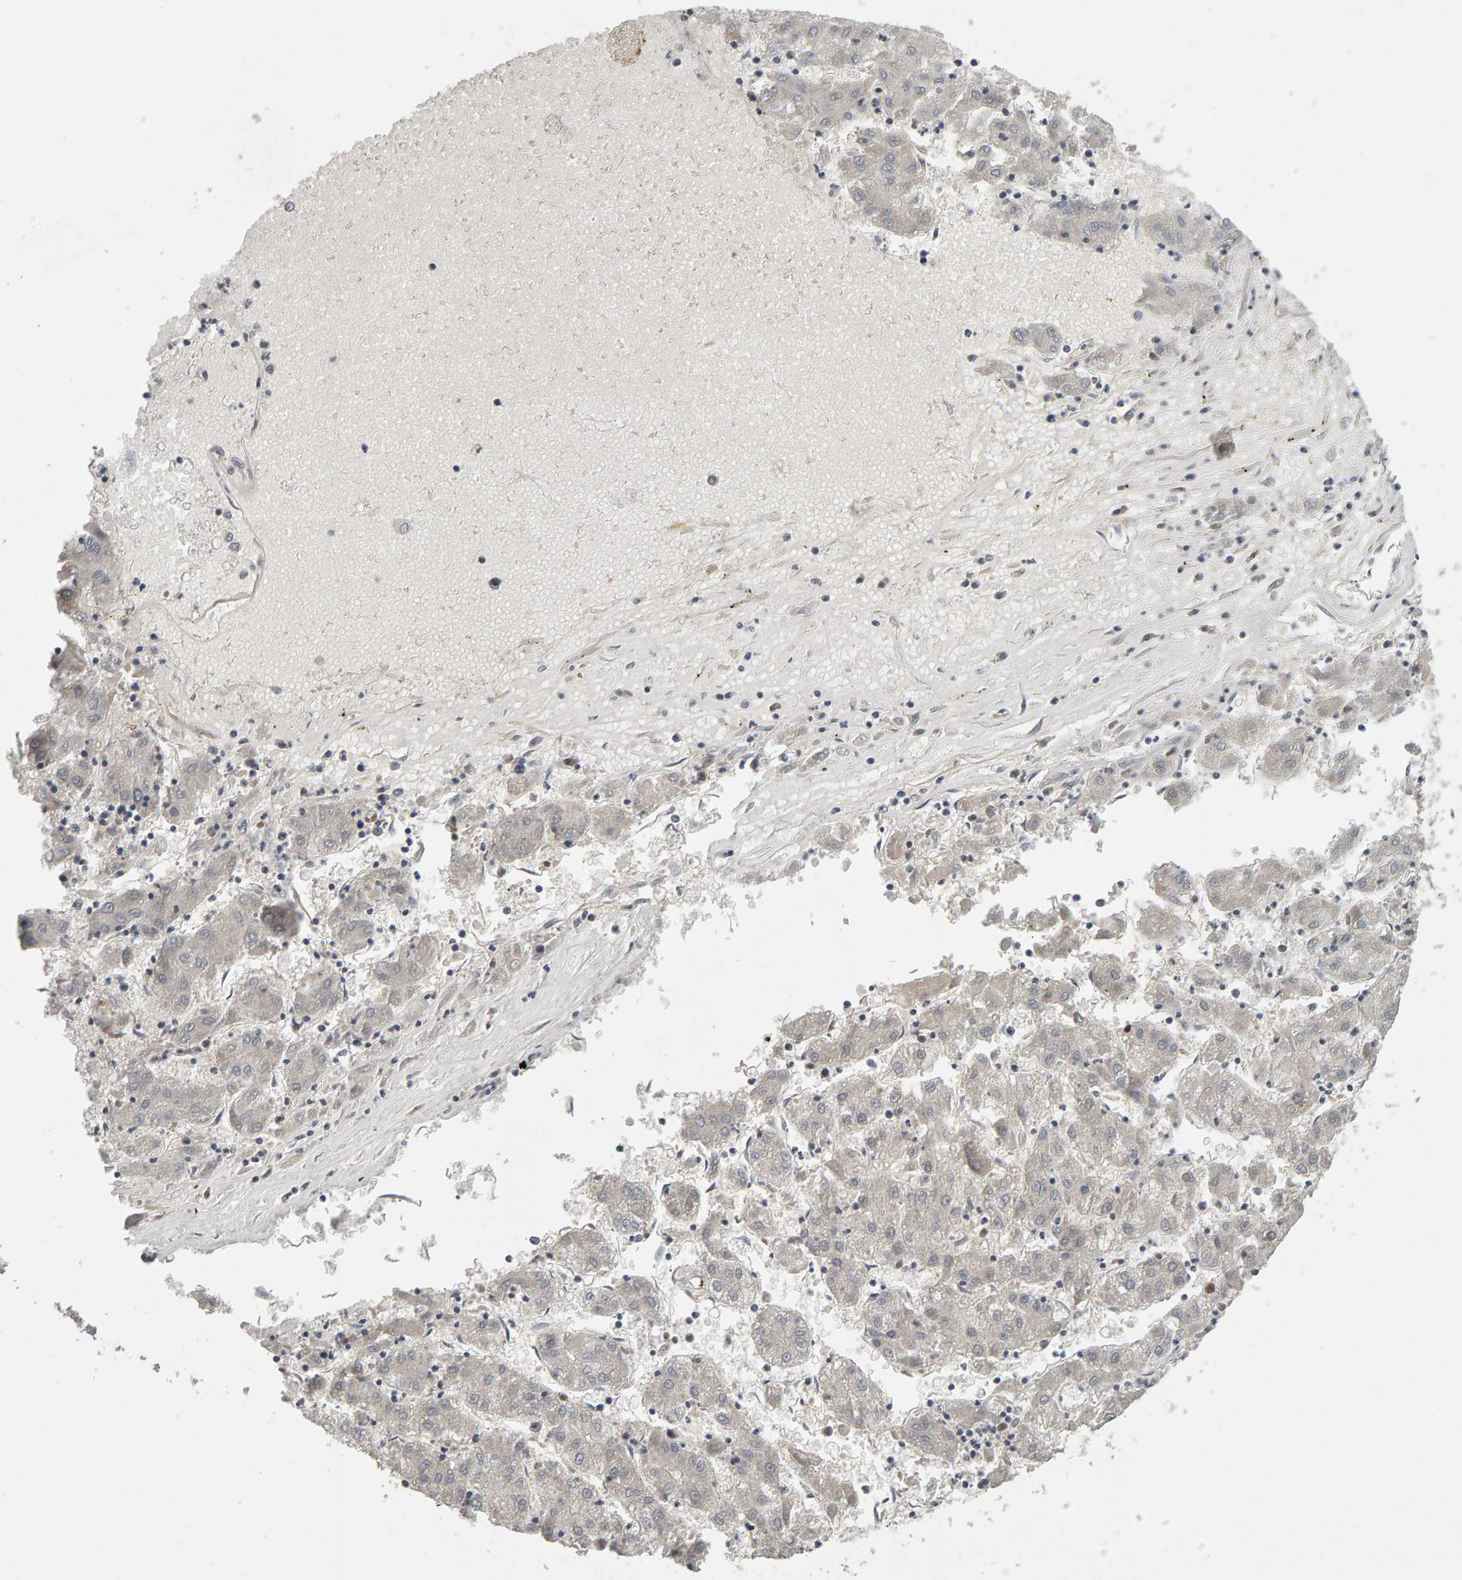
{"staining": {"intensity": "negative", "quantity": "none", "location": "none"}, "tissue": "liver cancer", "cell_type": "Tumor cells", "image_type": "cancer", "snomed": [{"axis": "morphology", "description": "Carcinoma, Hepatocellular, NOS"}, {"axis": "topography", "description": "Liver"}], "caption": "This is a micrograph of immunohistochemistry (IHC) staining of liver hepatocellular carcinoma, which shows no expression in tumor cells.", "gene": "CDCA5", "patient": {"sex": "male", "age": 72}}